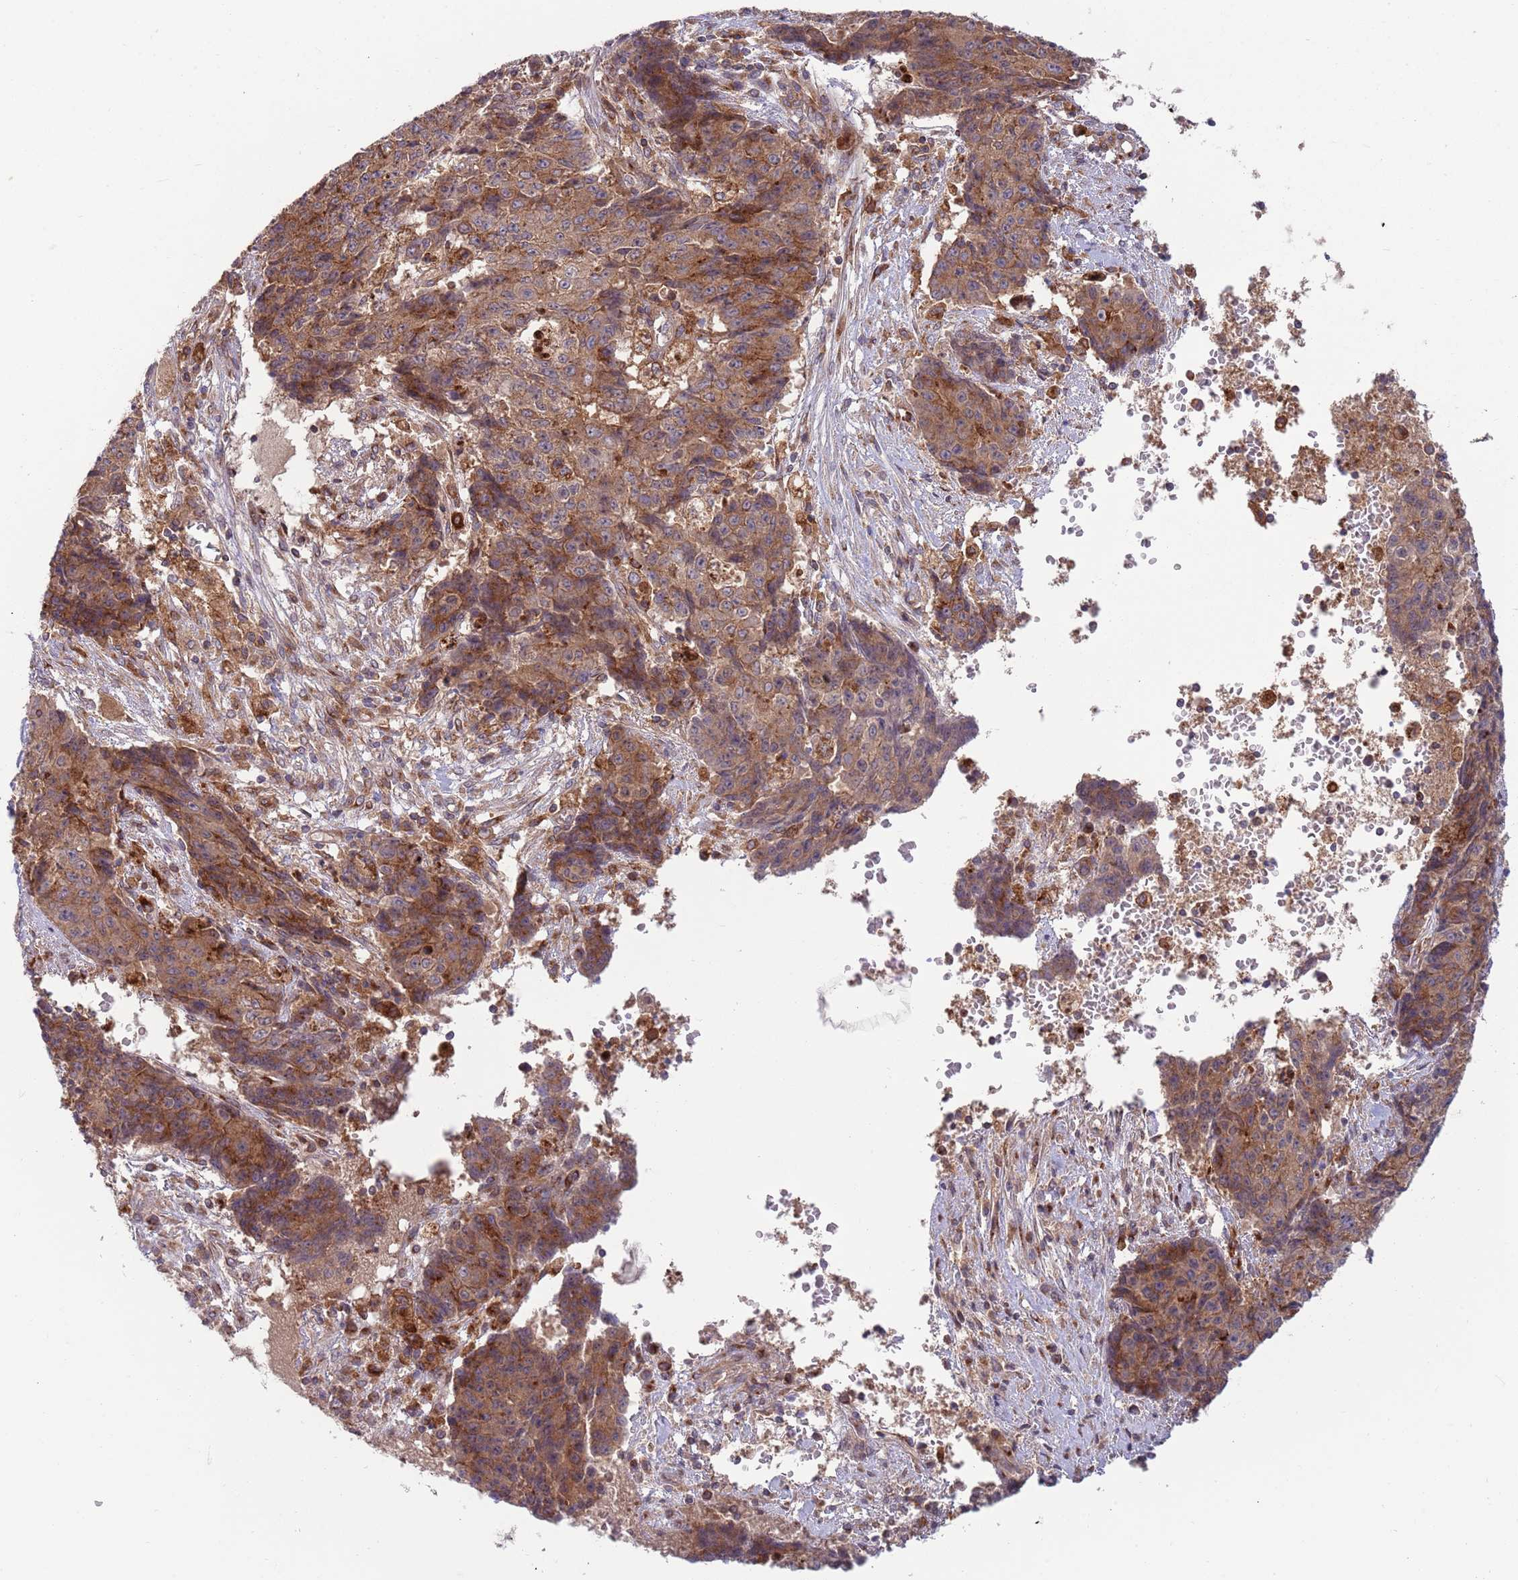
{"staining": {"intensity": "moderate", "quantity": ">75%", "location": "cytoplasmic/membranous"}, "tissue": "ovarian cancer", "cell_type": "Tumor cells", "image_type": "cancer", "snomed": [{"axis": "morphology", "description": "Carcinoma, endometroid"}, {"axis": "topography", "description": "Ovary"}], "caption": "Endometroid carcinoma (ovarian) stained with a brown dye demonstrates moderate cytoplasmic/membranous positive expression in approximately >75% of tumor cells.", "gene": "BTBD7", "patient": {"sex": "female", "age": 42}}